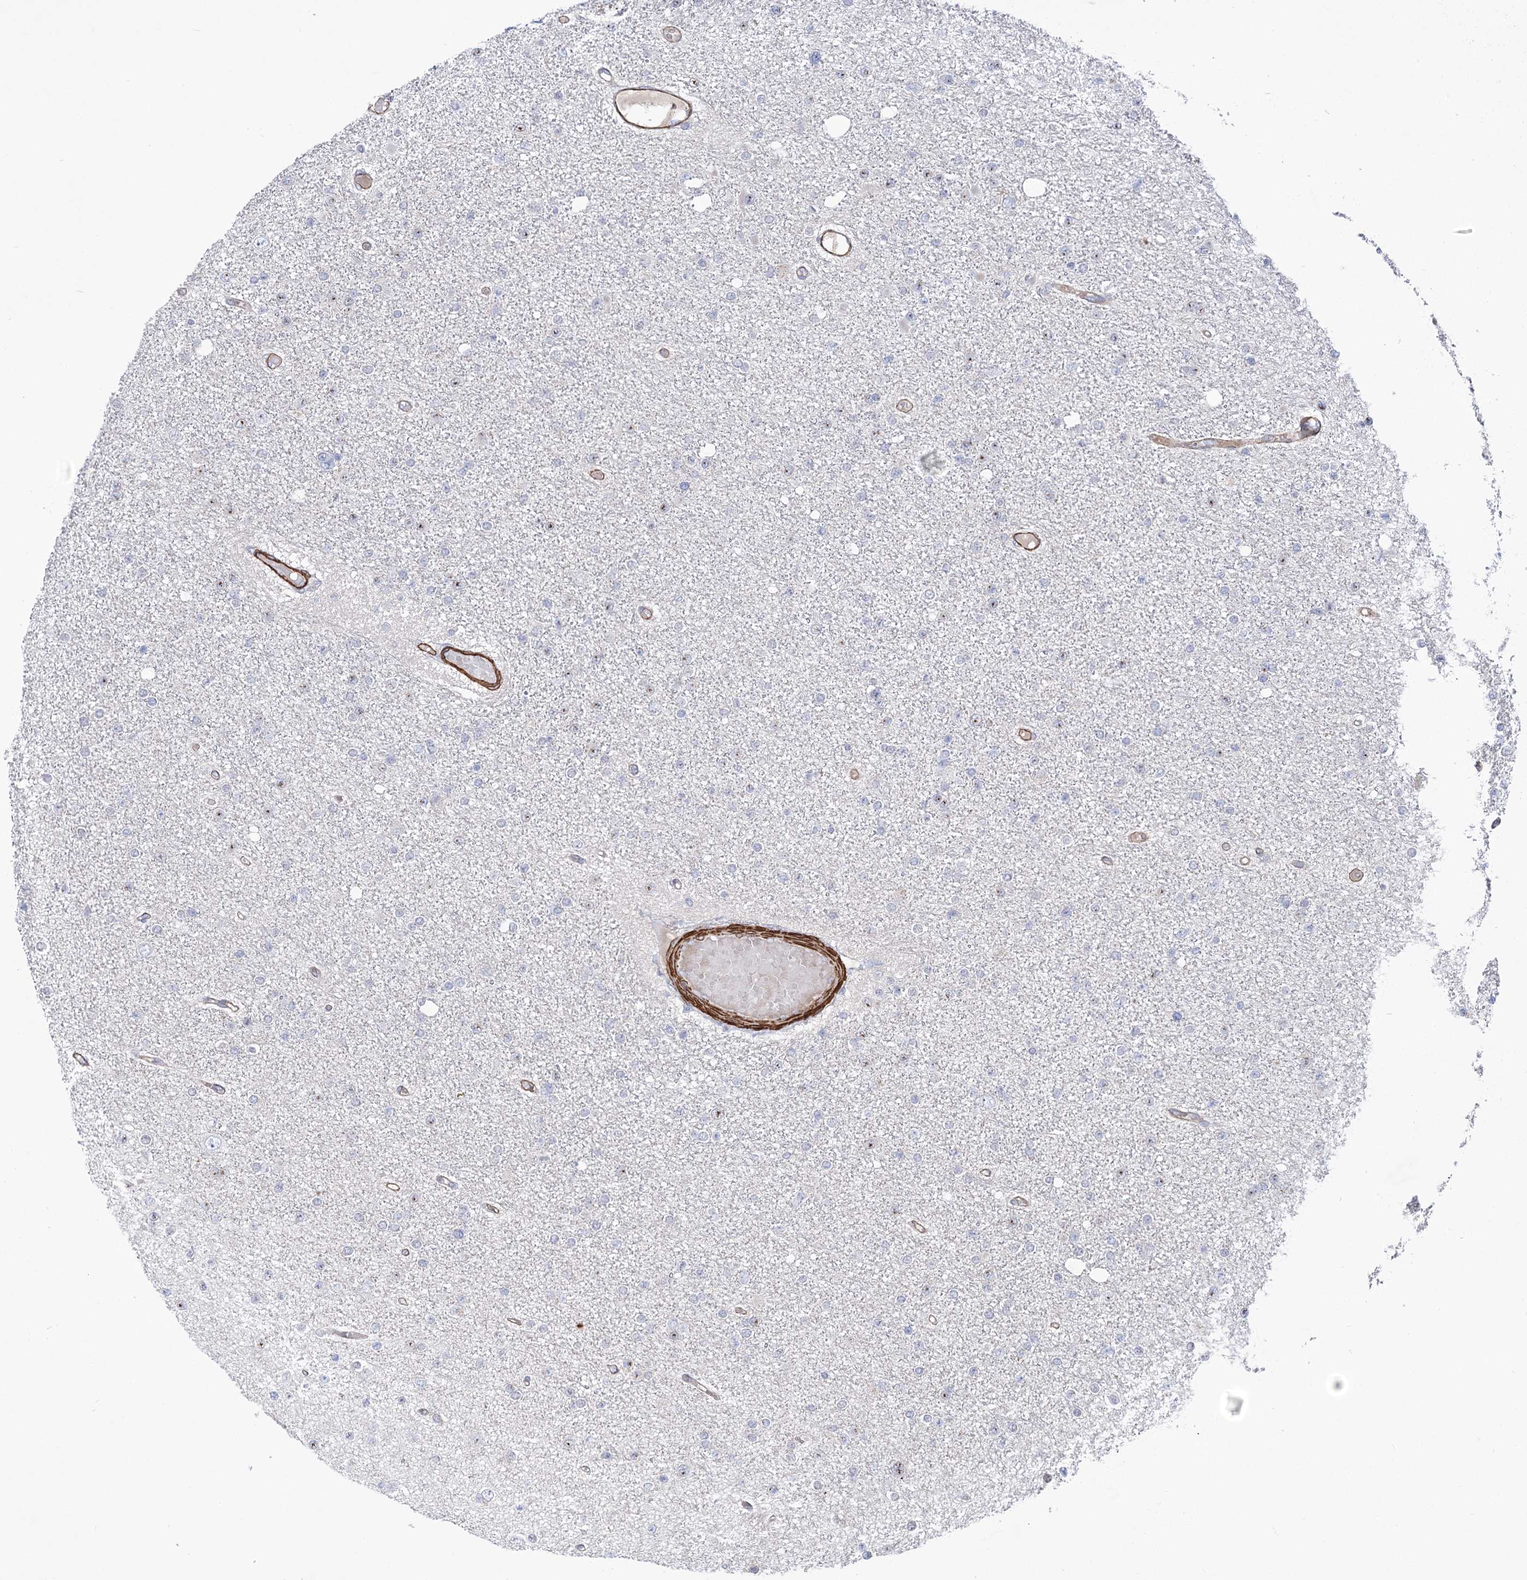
{"staining": {"intensity": "negative", "quantity": "none", "location": "none"}, "tissue": "glioma", "cell_type": "Tumor cells", "image_type": "cancer", "snomed": [{"axis": "morphology", "description": "Glioma, malignant, Low grade"}, {"axis": "topography", "description": "Brain"}], "caption": "Low-grade glioma (malignant) was stained to show a protein in brown. There is no significant positivity in tumor cells.", "gene": "WASHC3", "patient": {"sex": "female", "age": 22}}